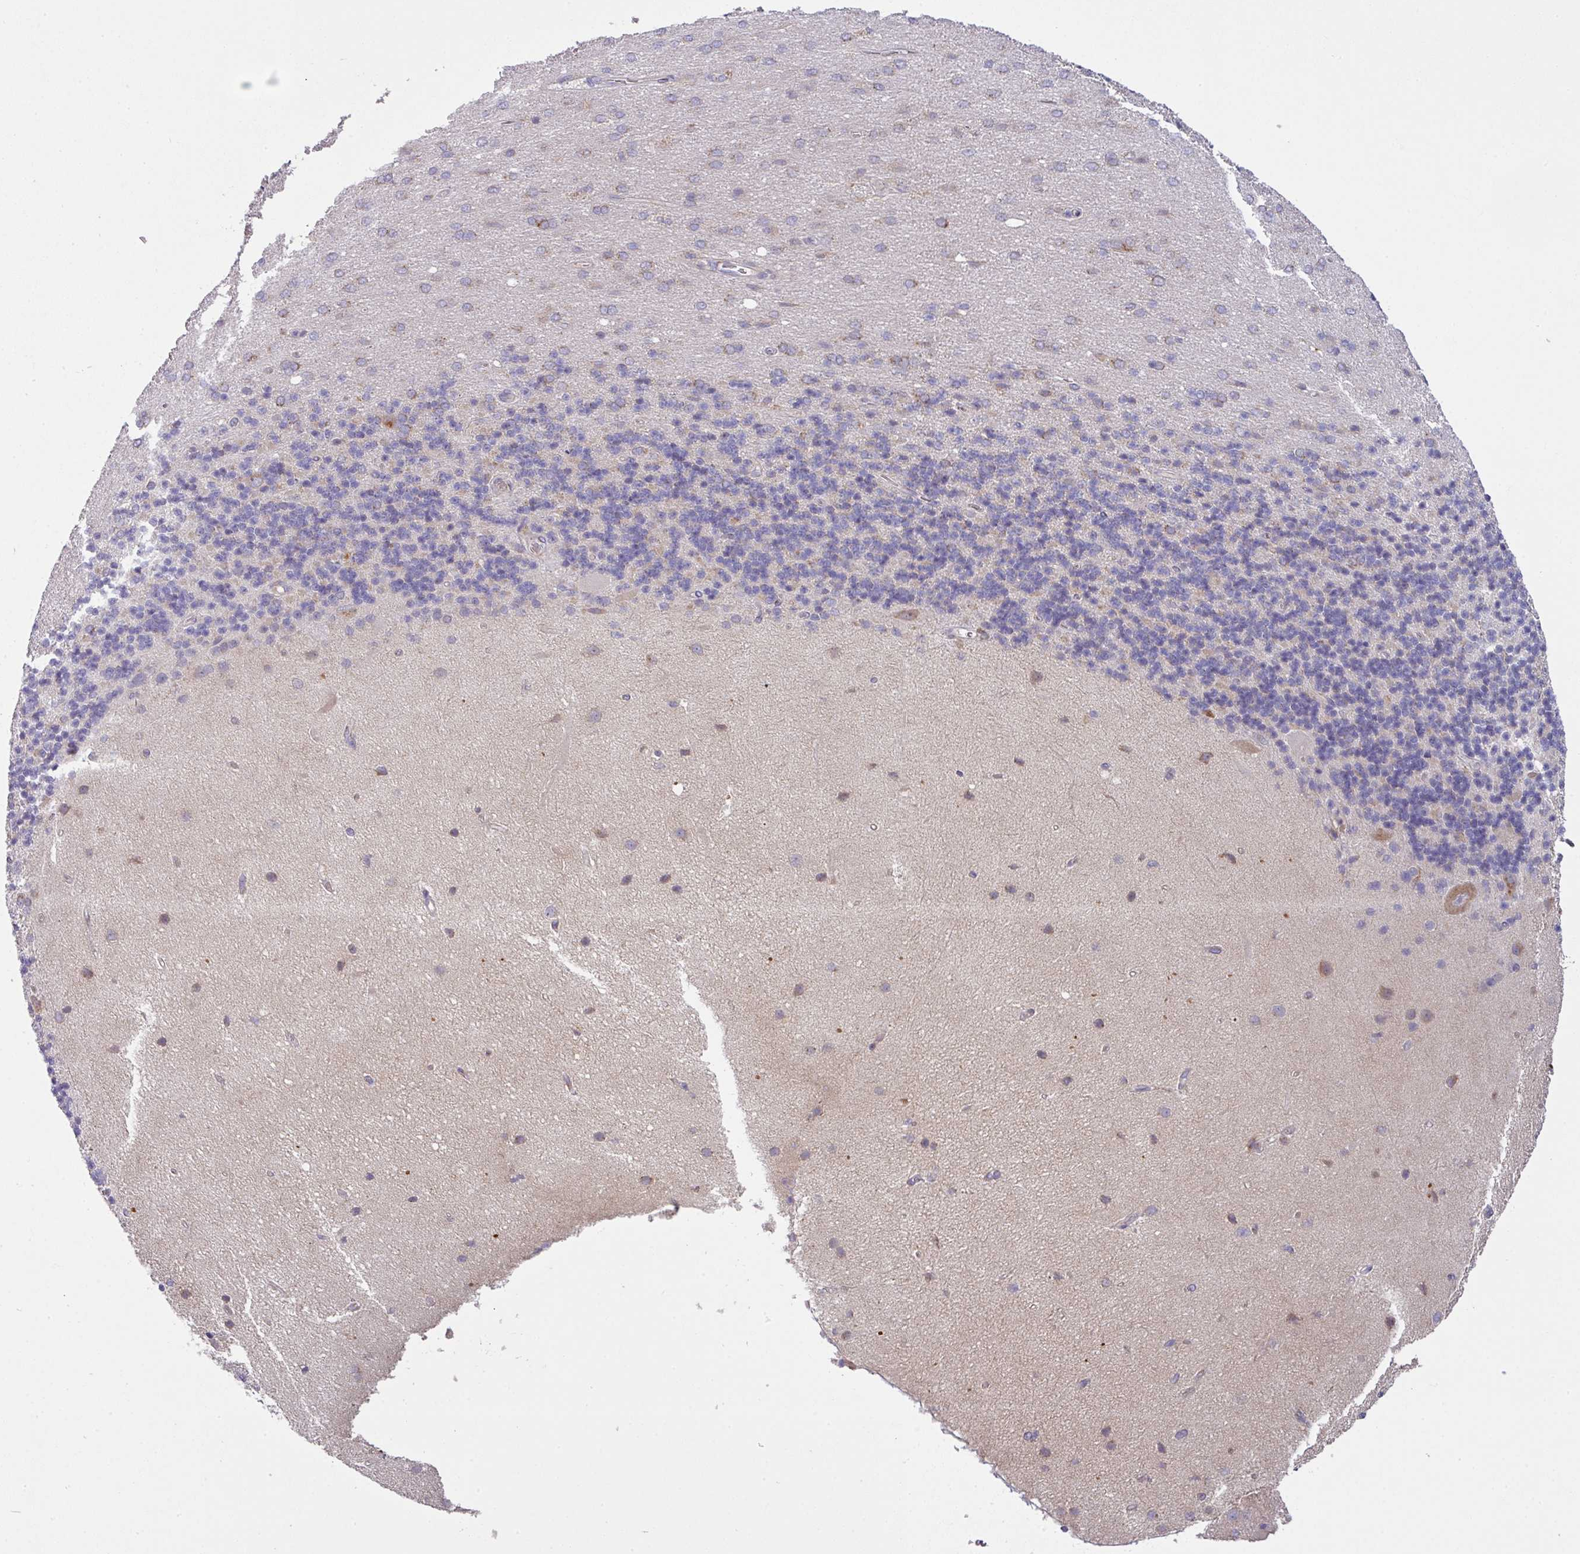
{"staining": {"intensity": "weak", "quantity": "<25%", "location": "cytoplasmic/membranous"}, "tissue": "cerebellum", "cell_type": "Cells in granular layer", "image_type": "normal", "snomed": [{"axis": "morphology", "description": "Normal tissue, NOS"}, {"axis": "topography", "description": "Cerebellum"}], "caption": "Immunohistochemistry image of benign cerebellum: human cerebellum stained with DAB (3,3'-diaminobenzidine) shows no significant protein expression in cells in granular layer. (Brightfield microscopy of DAB IHC at high magnification).", "gene": "VTI1A", "patient": {"sex": "female", "age": 29}}